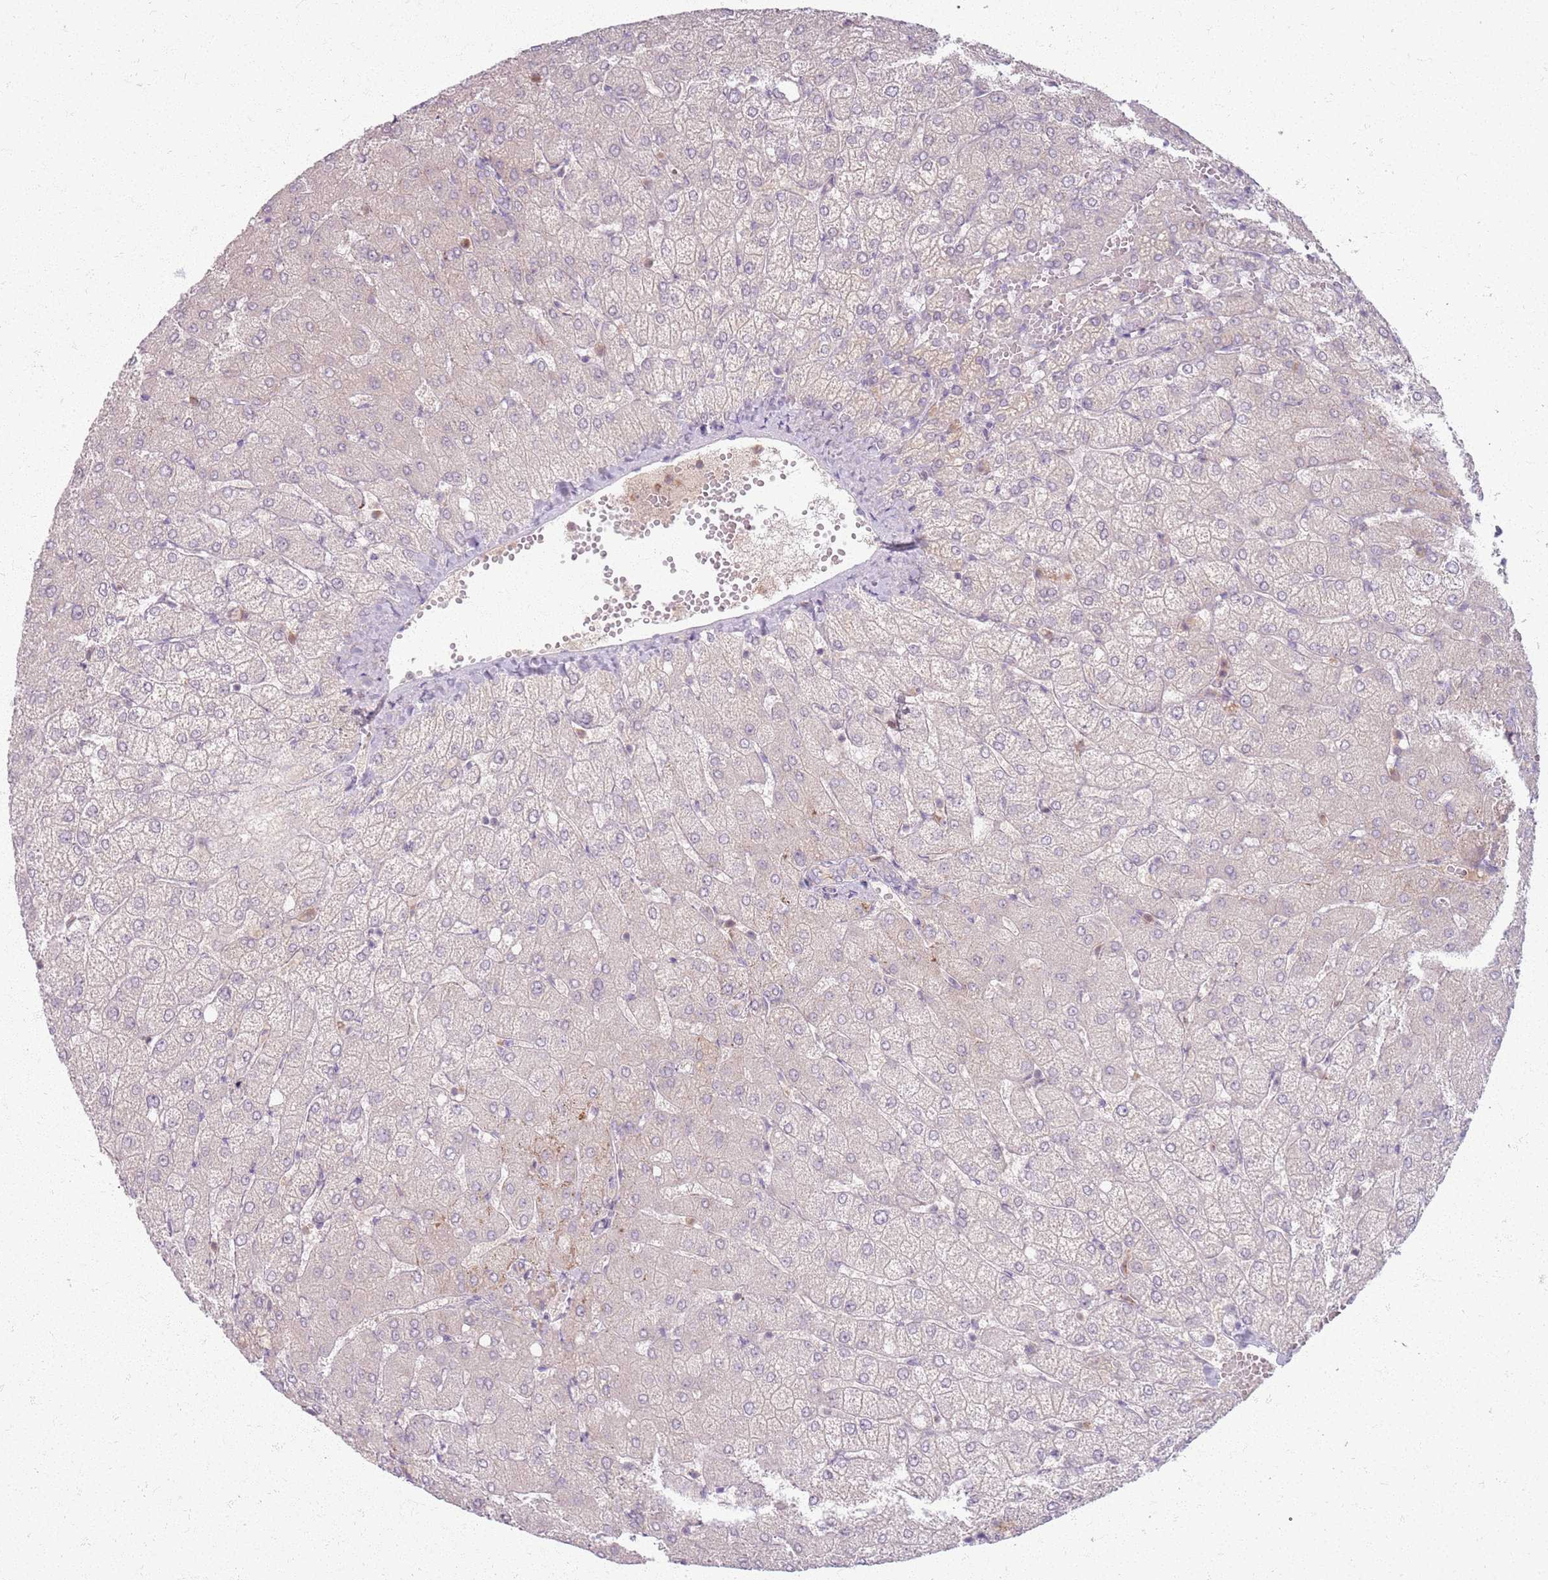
{"staining": {"intensity": "negative", "quantity": "none", "location": "none"}, "tissue": "liver", "cell_type": "Cholangiocytes", "image_type": "normal", "snomed": [{"axis": "morphology", "description": "Normal tissue, NOS"}, {"axis": "topography", "description": "Liver"}], "caption": "Cholangiocytes are negative for brown protein staining in normal liver. Brightfield microscopy of immunohistochemistry (IHC) stained with DAB (3,3'-diaminobenzidine) (brown) and hematoxylin (blue), captured at high magnification.", "gene": "ZDHHC2", "patient": {"sex": "female", "age": 54}}